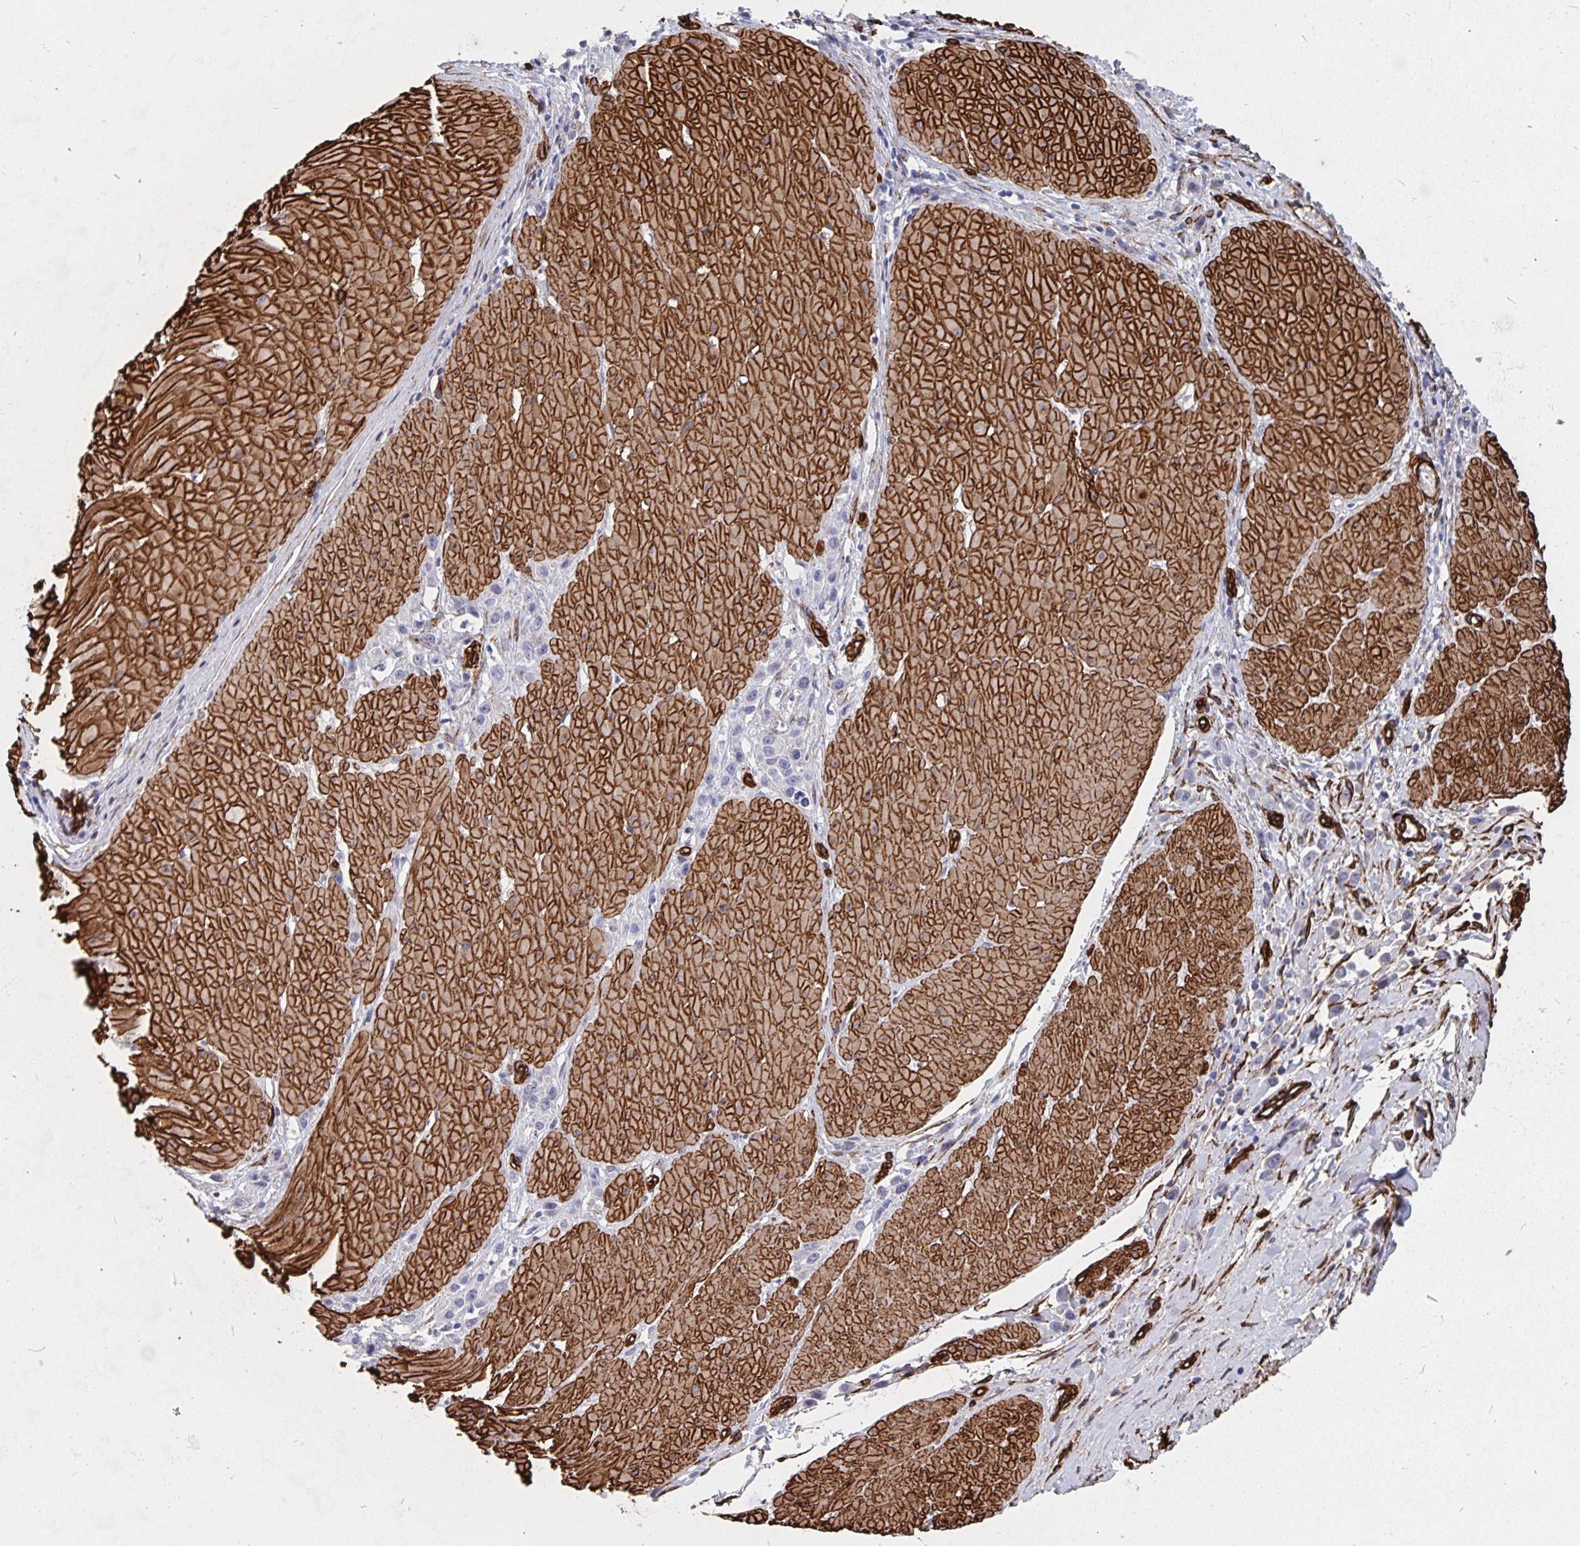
{"staining": {"intensity": "negative", "quantity": "none", "location": "none"}, "tissue": "stomach cancer", "cell_type": "Tumor cells", "image_type": "cancer", "snomed": [{"axis": "morphology", "description": "Adenocarcinoma, NOS"}, {"axis": "topography", "description": "Stomach"}], "caption": "IHC photomicrograph of neoplastic tissue: stomach adenocarcinoma stained with DAB demonstrates no significant protein positivity in tumor cells. (DAB (3,3'-diaminobenzidine) immunohistochemistry (IHC), high magnification).", "gene": "DCHS2", "patient": {"sex": "male", "age": 47}}